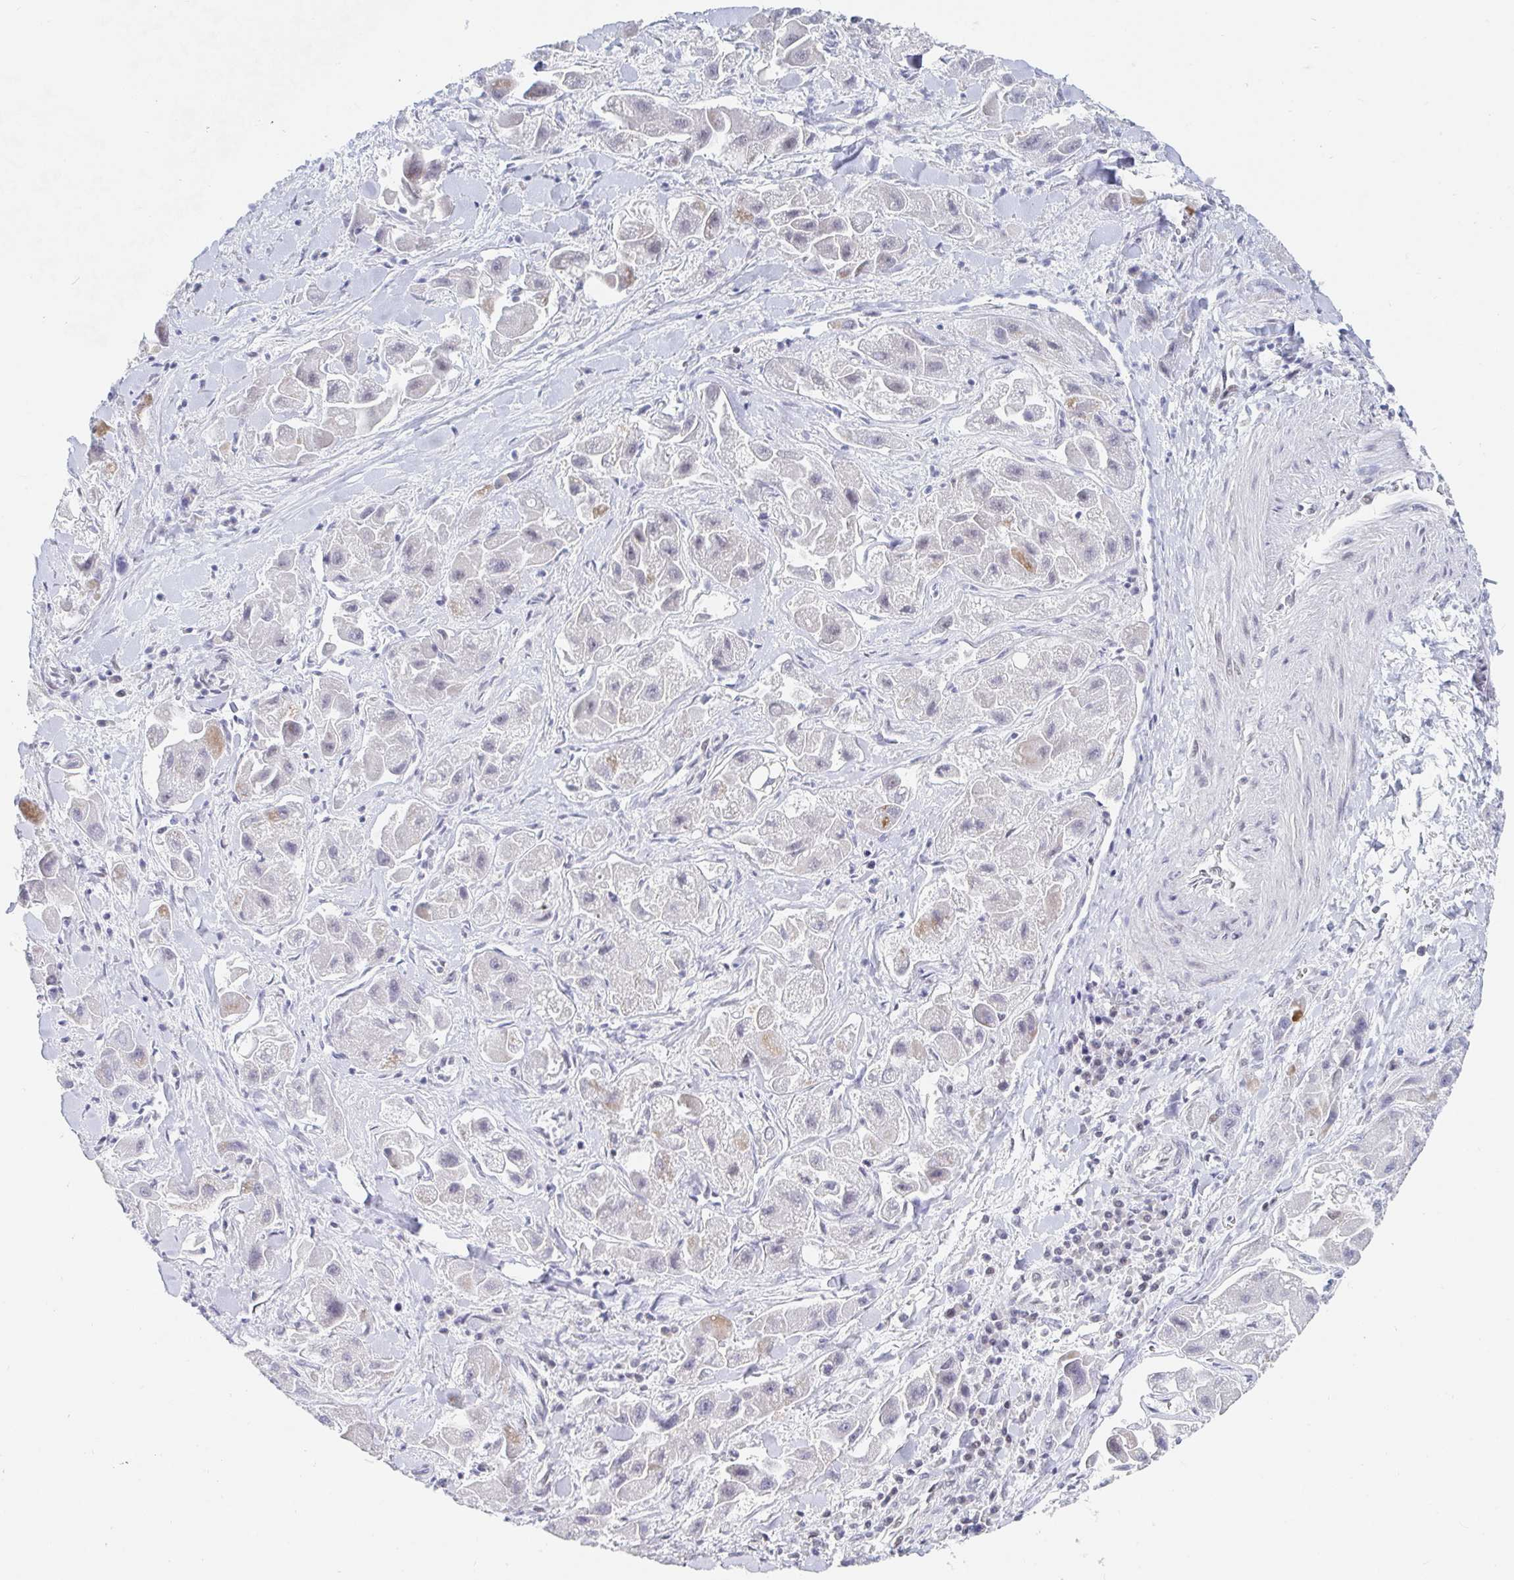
{"staining": {"intensity": "weak", "quantity": "<25%", "location": "cytoplasmic/membranous"}, "tissue": "liver cancer", "cell_type": "Tumor cells", "image_type": "cancer", "snomed": [{"axis": "morphology", "description": "Carcinoma, Hepatocellular, NOS"}, {"axis": "topography", "description": "Liver"}], "caption": "Immunohistochemistry (IHC) histopathology image of neoplastic tissue: liver cancer stained with DAB (3,3'-diaminobenzidine) exhibits no significant protein expression in tumor cells.", "gene": "CHD2", "patient": {"sex": "male", "age": 24}}